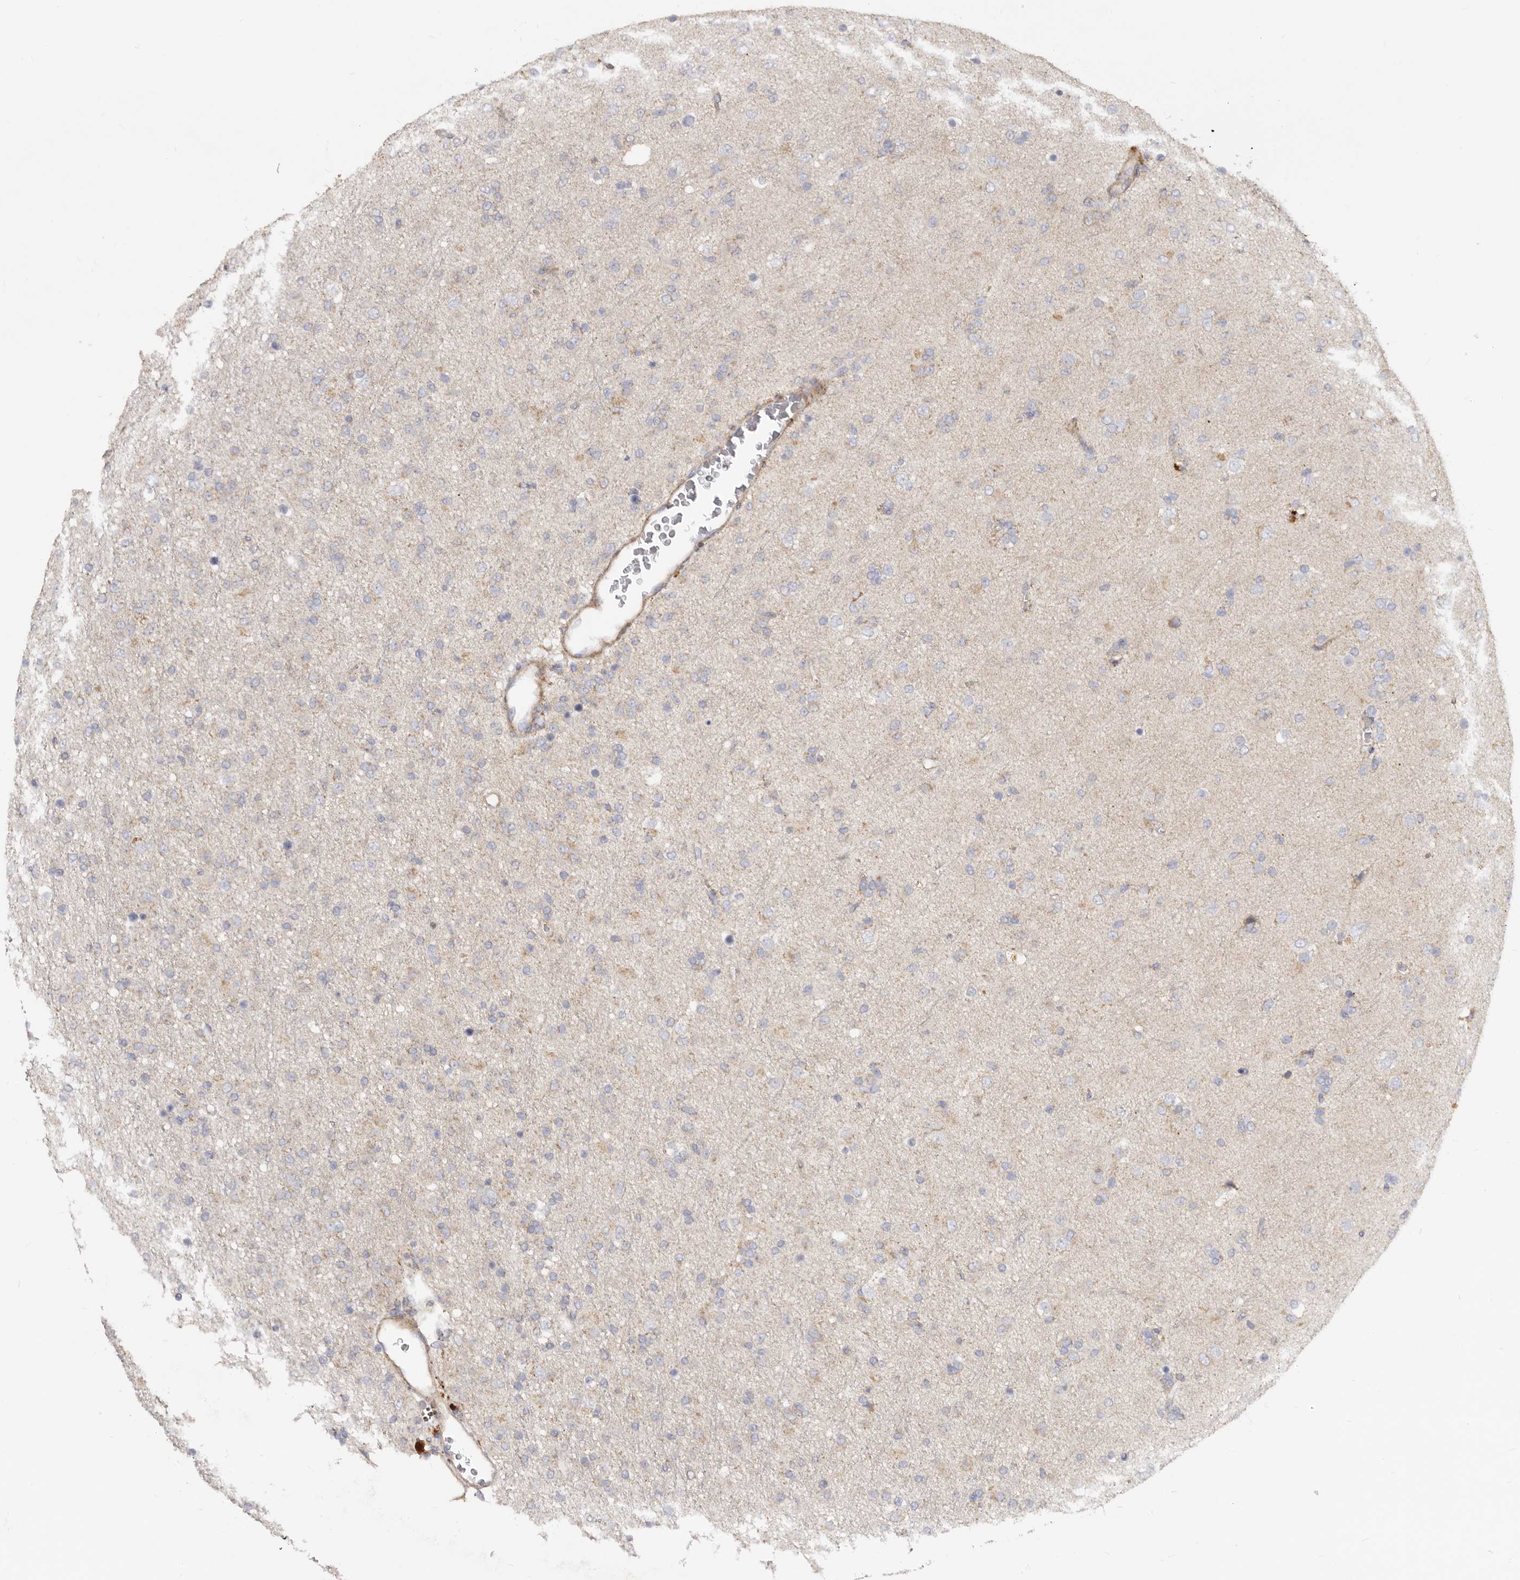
{"staining": {"intensity": "negative", "quantity": "none", "location": "none"}, "tissue": "glioma", "cell_type": "Tumor cells", "image_type": "cancer", "snomed": [{"axis": "morphology", "description": "Glioma, malignant, Low grade"}, {"axis": "topography", "description": "Brain"}], "caption": "This is an immunohistochemistry micrograph of glioma. There is no staining in tumor cells.", "gene": "BAIAP2L1", "patient": {"sex": "male", "age": 65}}